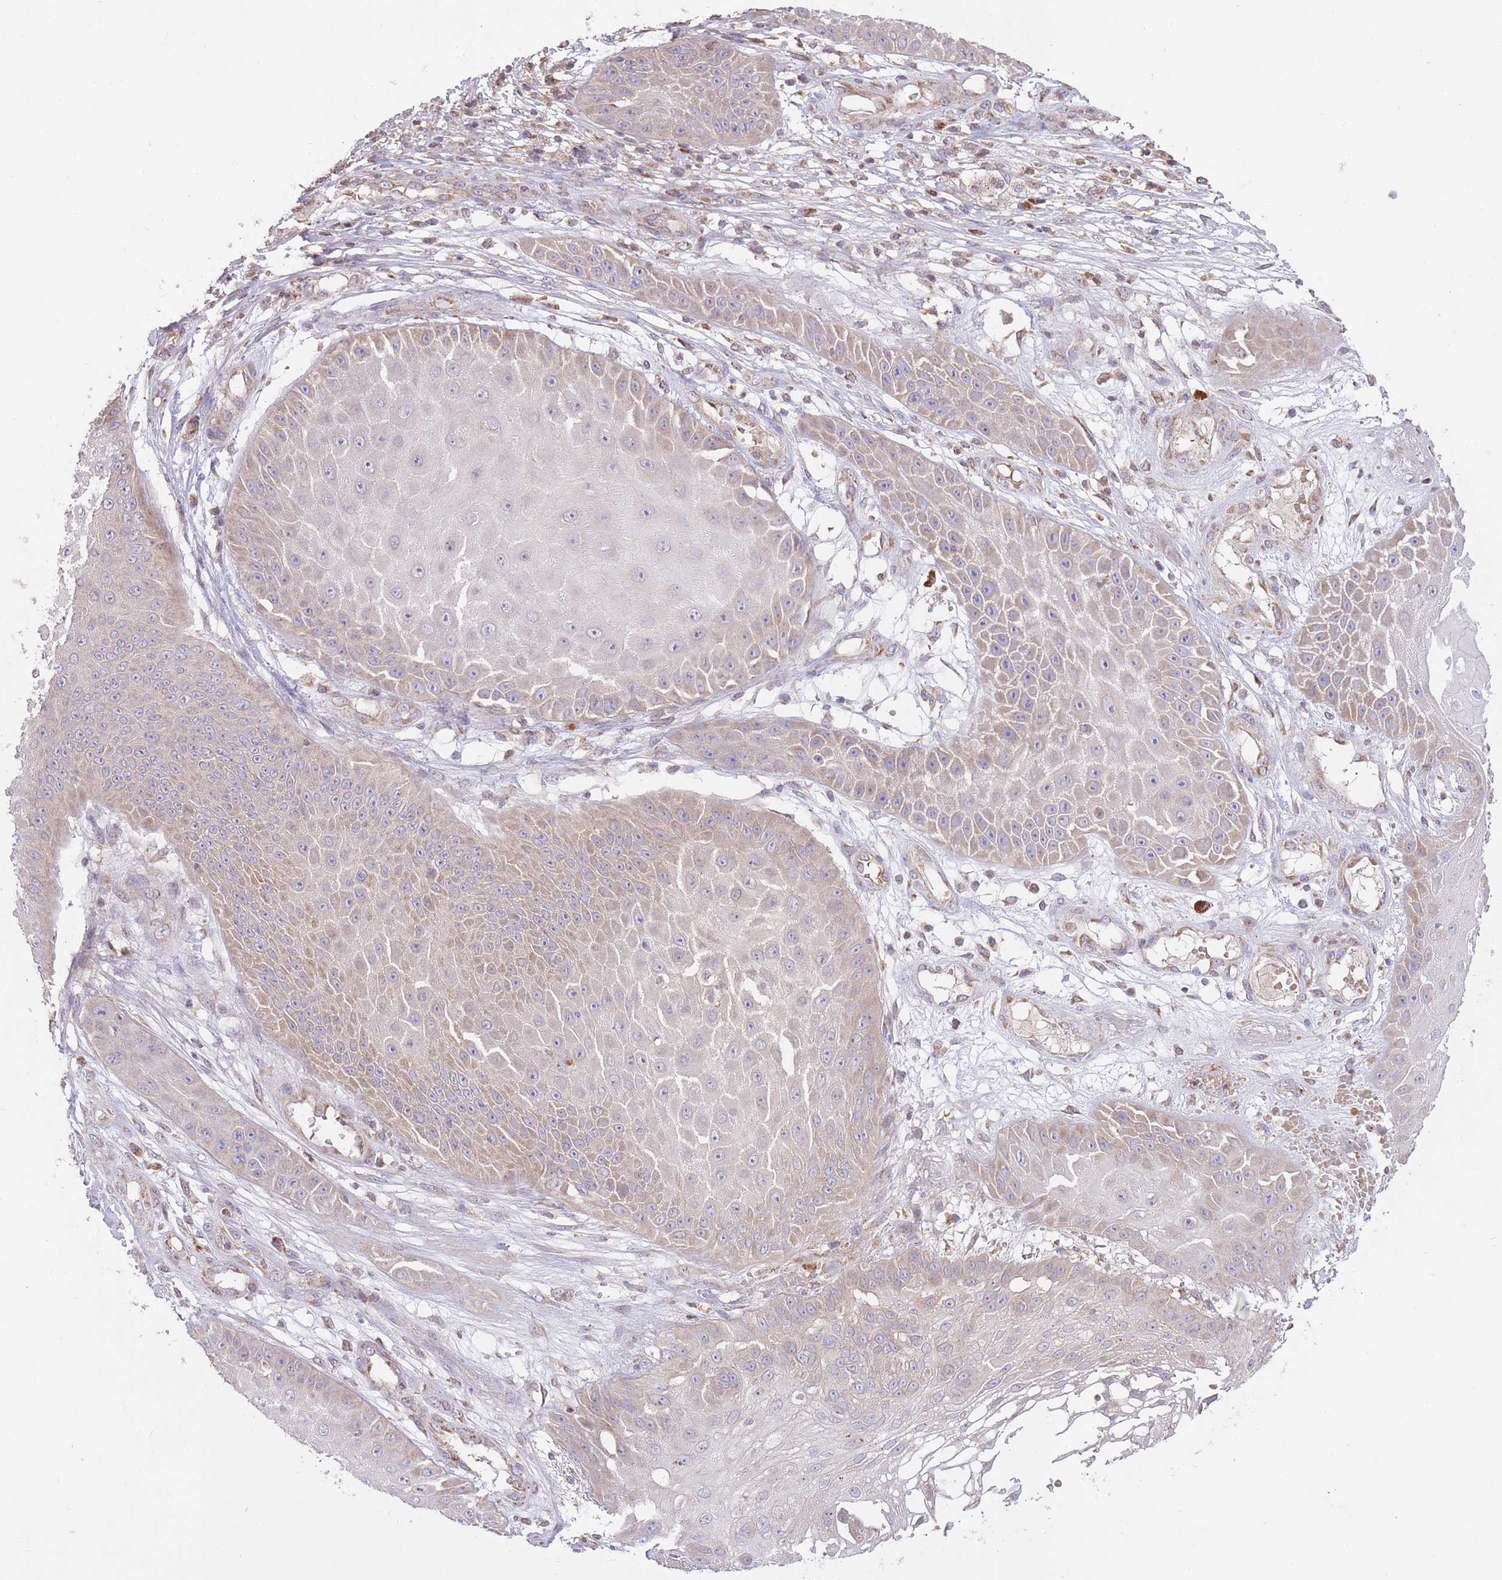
{"staining": {"intensity": "weak", "quantity": "25%-75%", "location": "cytoplasmic/membranous"}, "tissue": "skin cancer", "cell_type": "Tumor cells", "image_type": "cancer", "snomed": [{"axis": "morphology", "description": "Squamous cell carcinoma, NOS"}, {"axis": "topography", "description": "Skin"}], "caption": "Immunohistochemical staining of skin cancer (squamous cell carcinoma) shows weak cytoplasmic/membranous protein staining in approximately 25%-75% of tumor cells.", "gene": "PREP", "patient": {"sex": "male", "age": 70}}